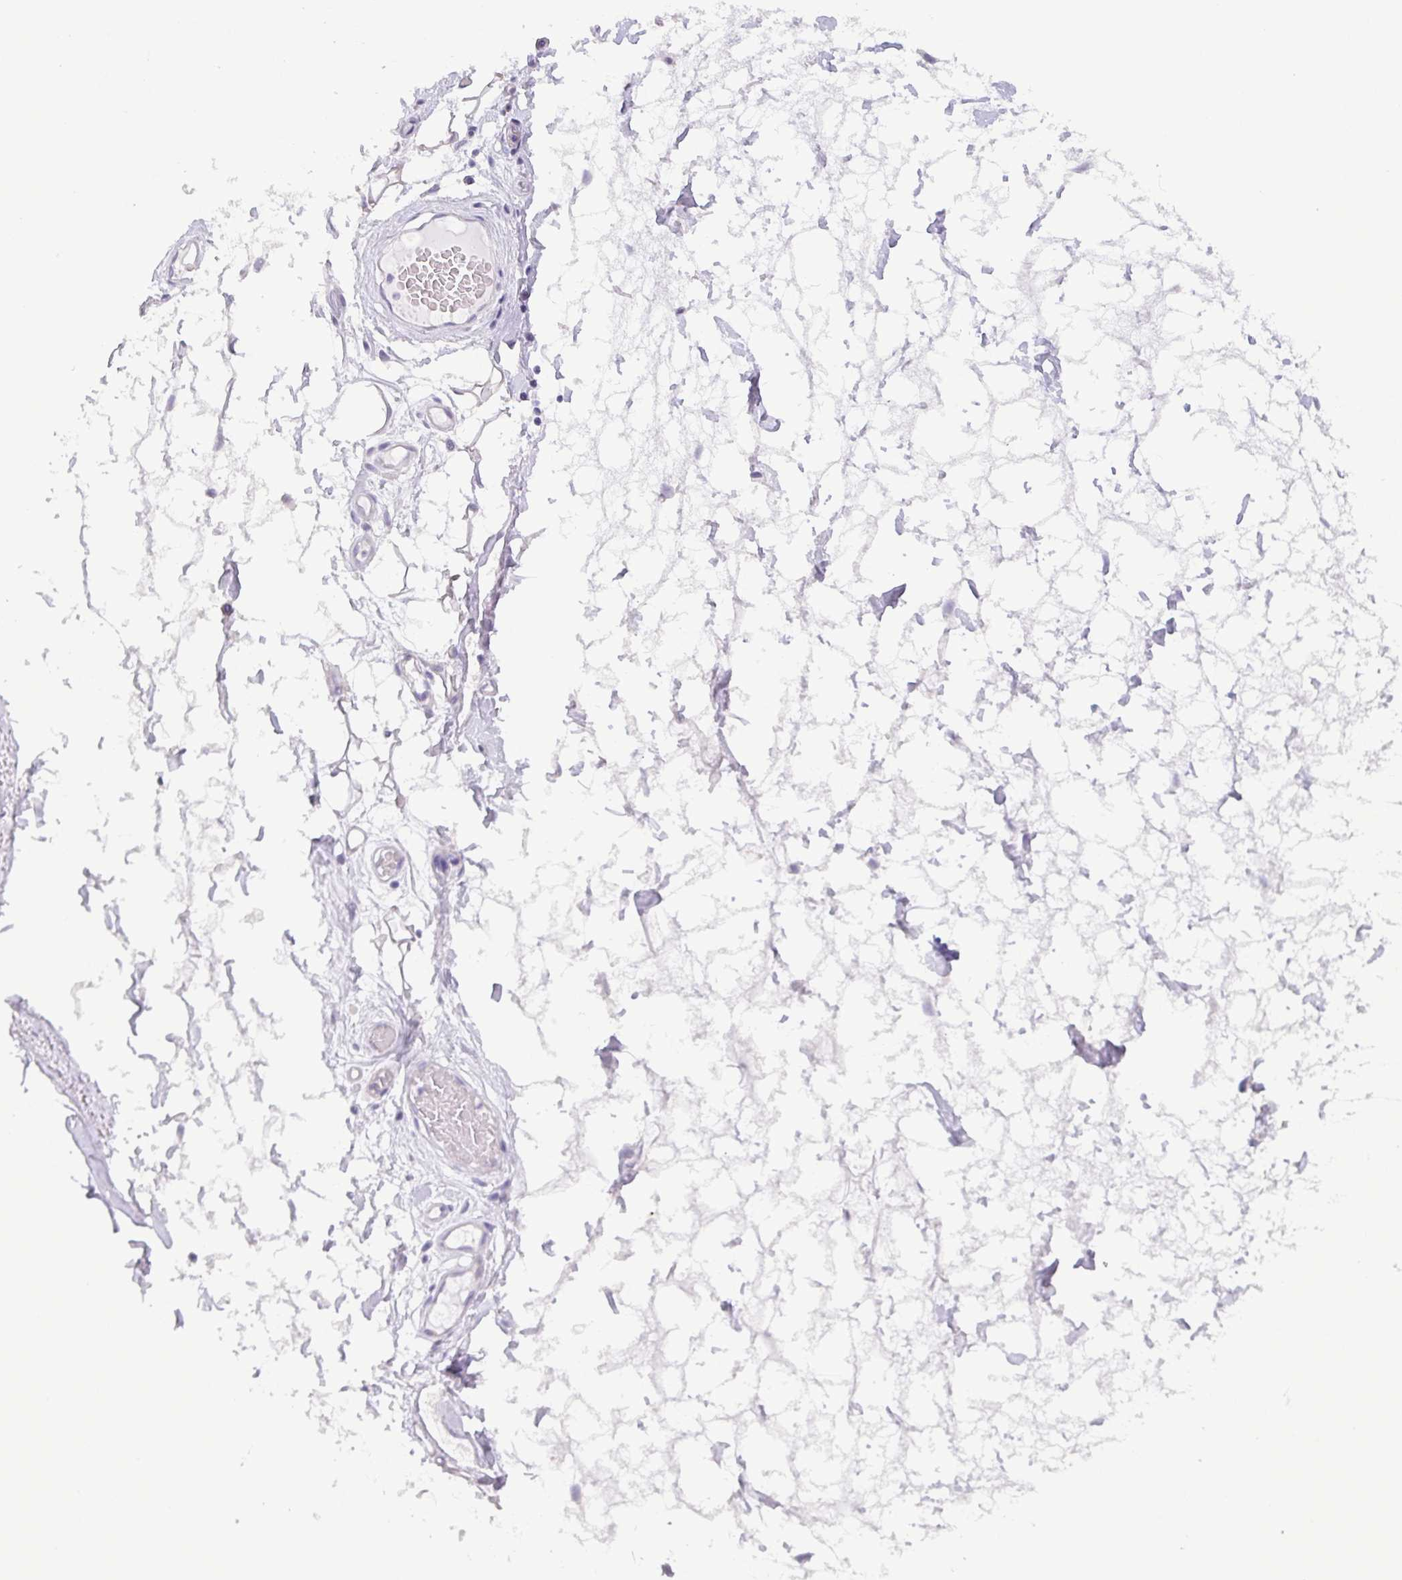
{"staining": {"intensity": "negative", "quantity": "none", "location": "none"}, "tissue": "adipose tissue", "cell_type": "Adipocytes", "image_type": "normal", "snomed": [{"axis": "morphology", "description": "Normal tissue, NOS"}, {"axis": "topography", "description": "Lymph node"}, {"axis": "topography", "description": "Cartilage tissue"}, {"axis": "topography", "description": "Nasopharynx"}], "caption": "Adipocytes show no significant protein expression in normal adipose tissue.", "gene": "MYL7", "patient": {"sex": "male", "age": 63}}